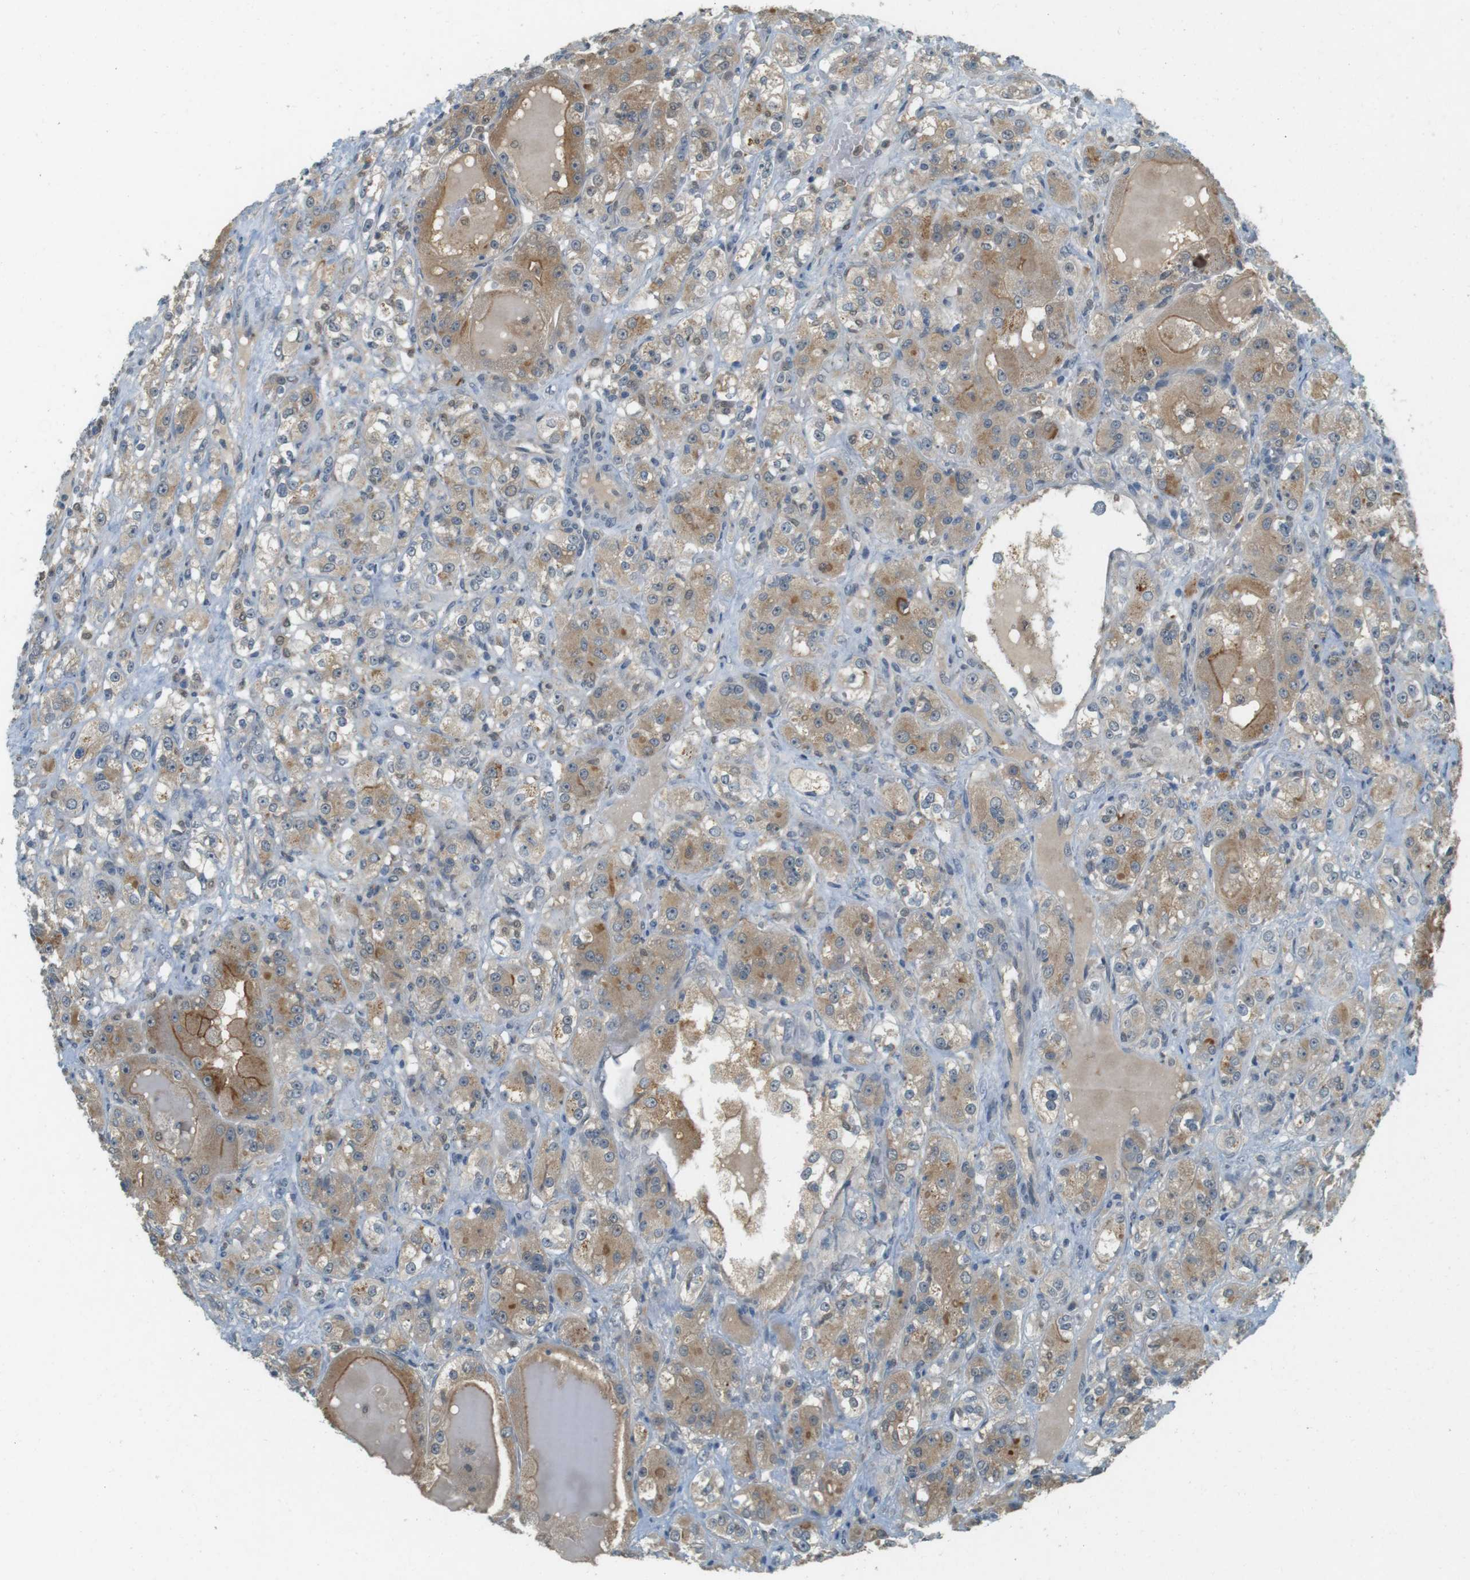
{"staining": {"intensity": "moderate", "quantity": "25%-75%", "location": "cytoplasmic/membranous"}, "tissue": "renal cancer", "cell_type": "Tumor cells", "image_type": "cancer", "snomed": [{"axis": "morphology", "description": "Normal tissue, NOS"}, {"axis": "morphology", "description": "Adenocarcinoma, NOS"}, {"axis": "topography", "description": "Kidney"}], "caption": "The histopathology image displays staining of adenocarcinoma (renal), revealing moderate cytoplasmic/membranous protein staining (brown color) within tumor cells.", "gene": "CDK14", "patient": {"sex": "male", "age": 61}}